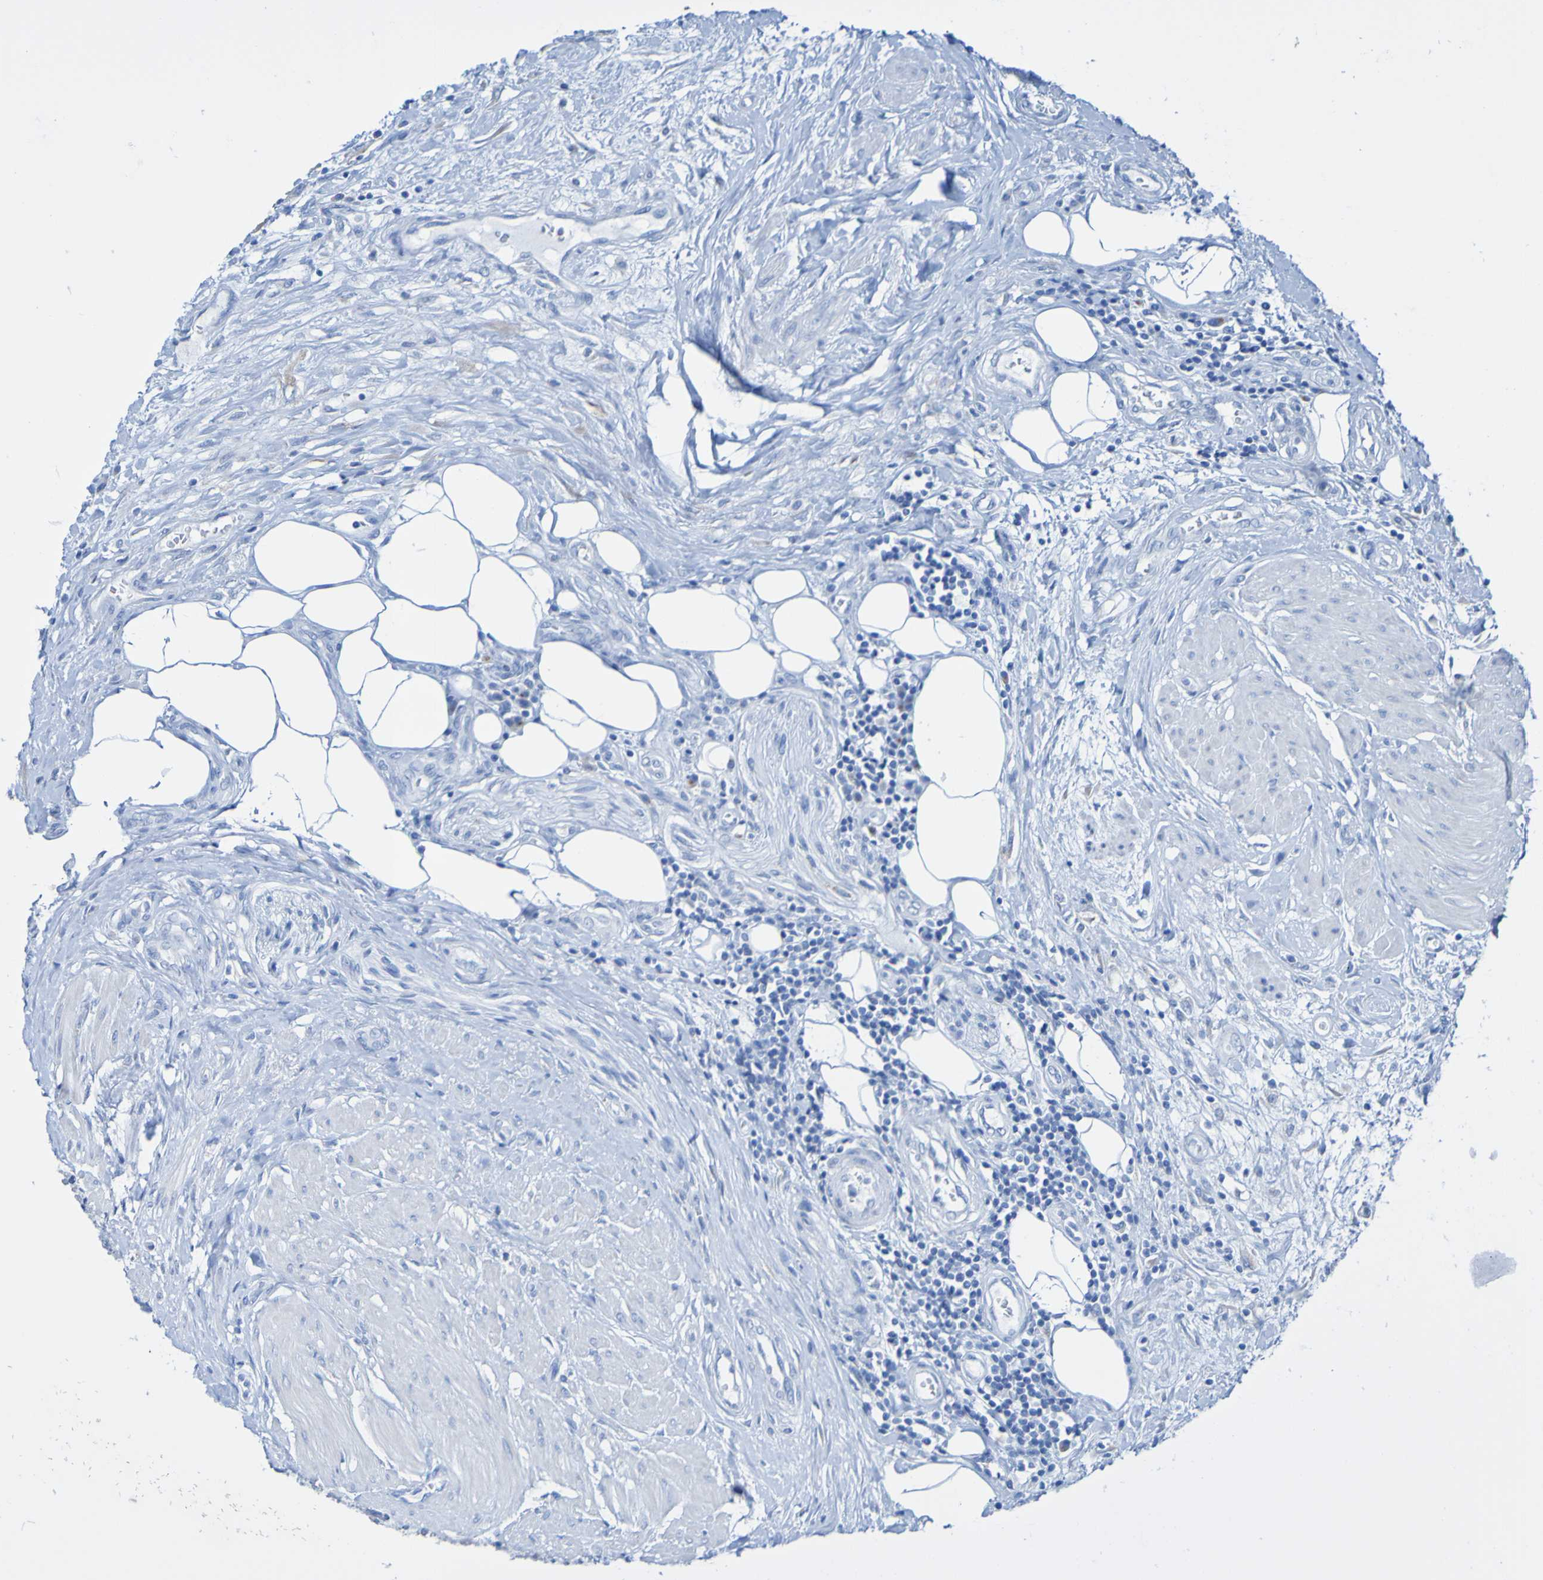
{"staining": {"intensity": "negative", "quantity": "none", "location": "none"}, "tissue": "urothelial cancer", "cell_type": "Tumor cells", "image_type": "cancer", "snomed": [{"axis": "morphology", "description": "Urothelial carcinoma, High grade"}, {"axis": "topography", "description": "Urinary bladder"}], "caption": "There is no significant positivity in tumor cells of urothelial cancer.", "gene": "ACMSD", "patient": {"sex": "male", "age": 35}}